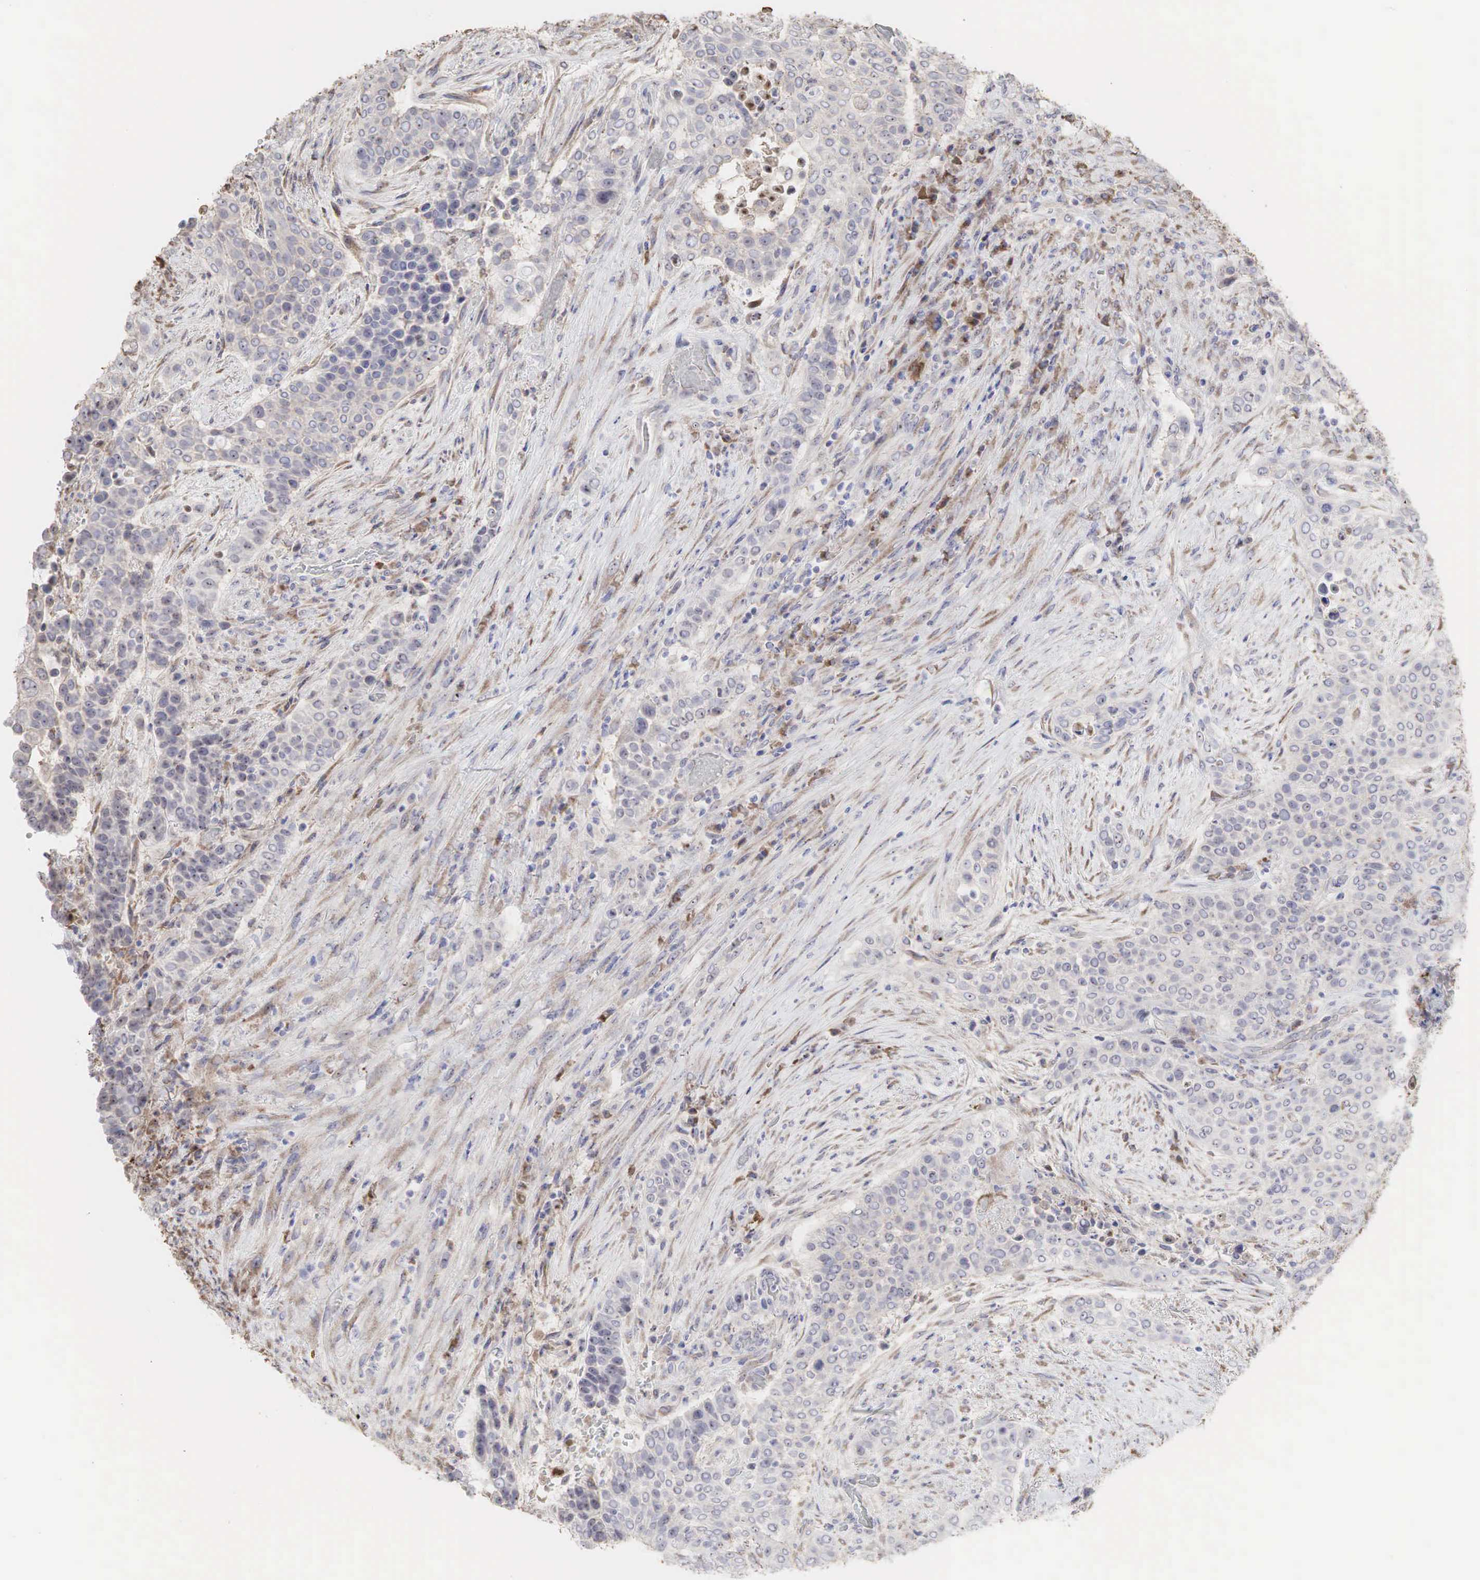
{"staining": {"intensity": "negative", "quantity": "none", "location": "none"}, "tissue": "urothelial cancer", "cell_type": "Tumor cells", "image_type": "cancer", "snomed": [{"axis": "morphology", "description": "Urothelial carcinoma, High grade"}, {"axis": "topography", "description": "Urinary bladder"}], "caption": "A micrograph of high-grade urothelial carcinoma stained for a protein exhibits no brown staining in tumor cells.", "gene": "DKC1", "patient": {"sex": "male", "age": 74}}